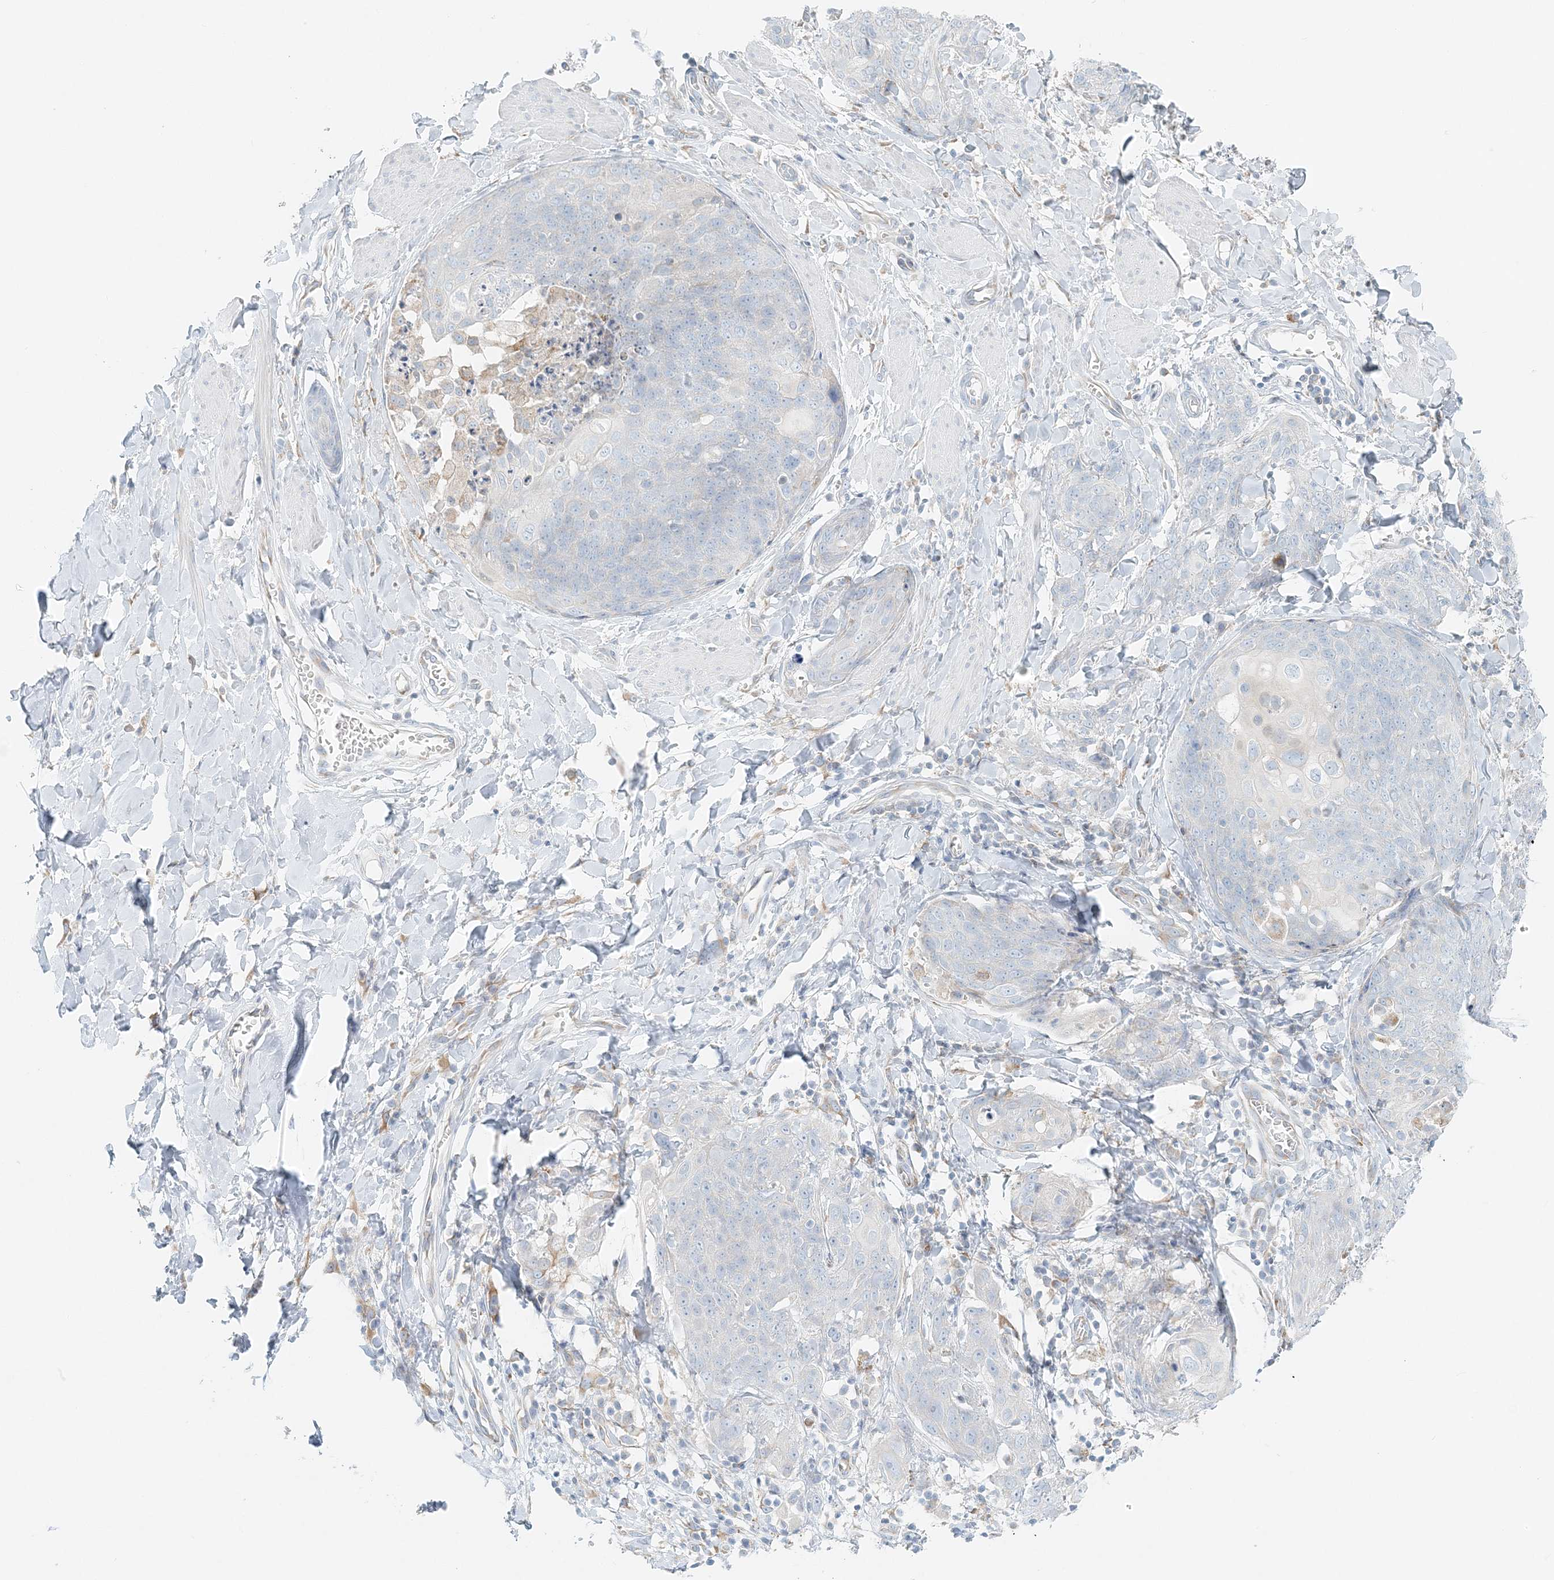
{"staining": {"intensity": "negative", "quantity": "none", "location": "none"}, "tissue": "skin cancer", "cell_type": "Tumor cells", "image_type": "cancer", "snomed": [{"axis": "morphology", "description": "Squamous cell carcinoma, NOS"}, {"axis": "topography", "description": "Skin"}, {"axis": "topography", "description": "Vulva"}], "caption": "There is no significant positivity in tumor cells of skin cancer.", "gene": "STK11IP", "patient": {"sex": "female", "age": 85}}